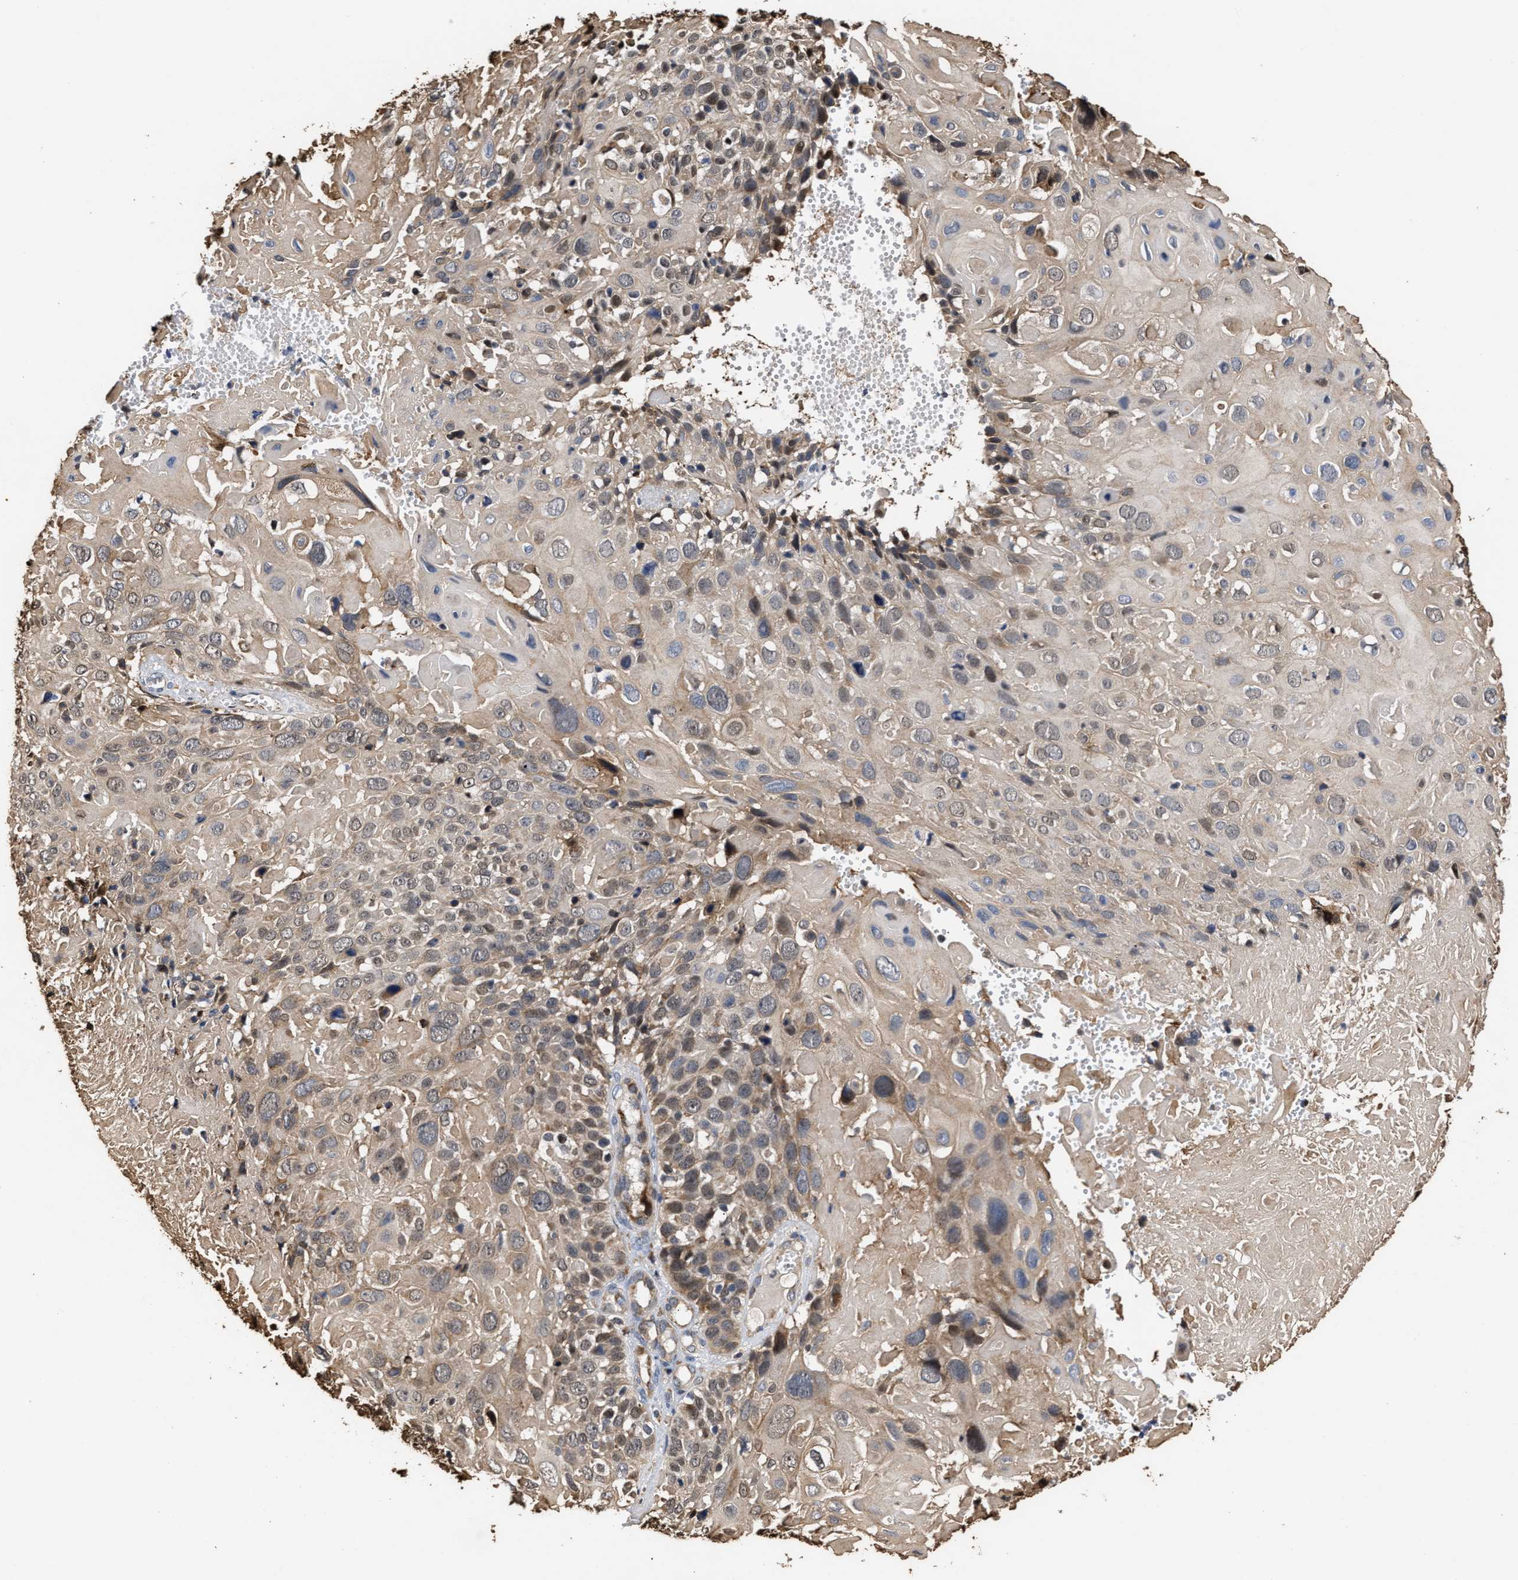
{"staining": {"intensity": "weak", "quantity": ">75%", "location": "cytoplasmic/membranous"}, "tissue": "cervical cancer", "cell_type": "Tumor cells", "image_type": "cancer", "snomed": [{"axis": "morphology", "description": "Squamous cell carcinoma, NOS"}, {"axis": "topography", "description": "Cervix"}], "caption": "This photomicrograph displays immunohistochemistry (IHC) staining of cervical cancer (squamous cell carcinoma), with low weak cytoplasmic/membranous staining in approximately >75% of tumor cells.", "gene": "GOSR1", "patient": {"sex": "female", "age": 74}}